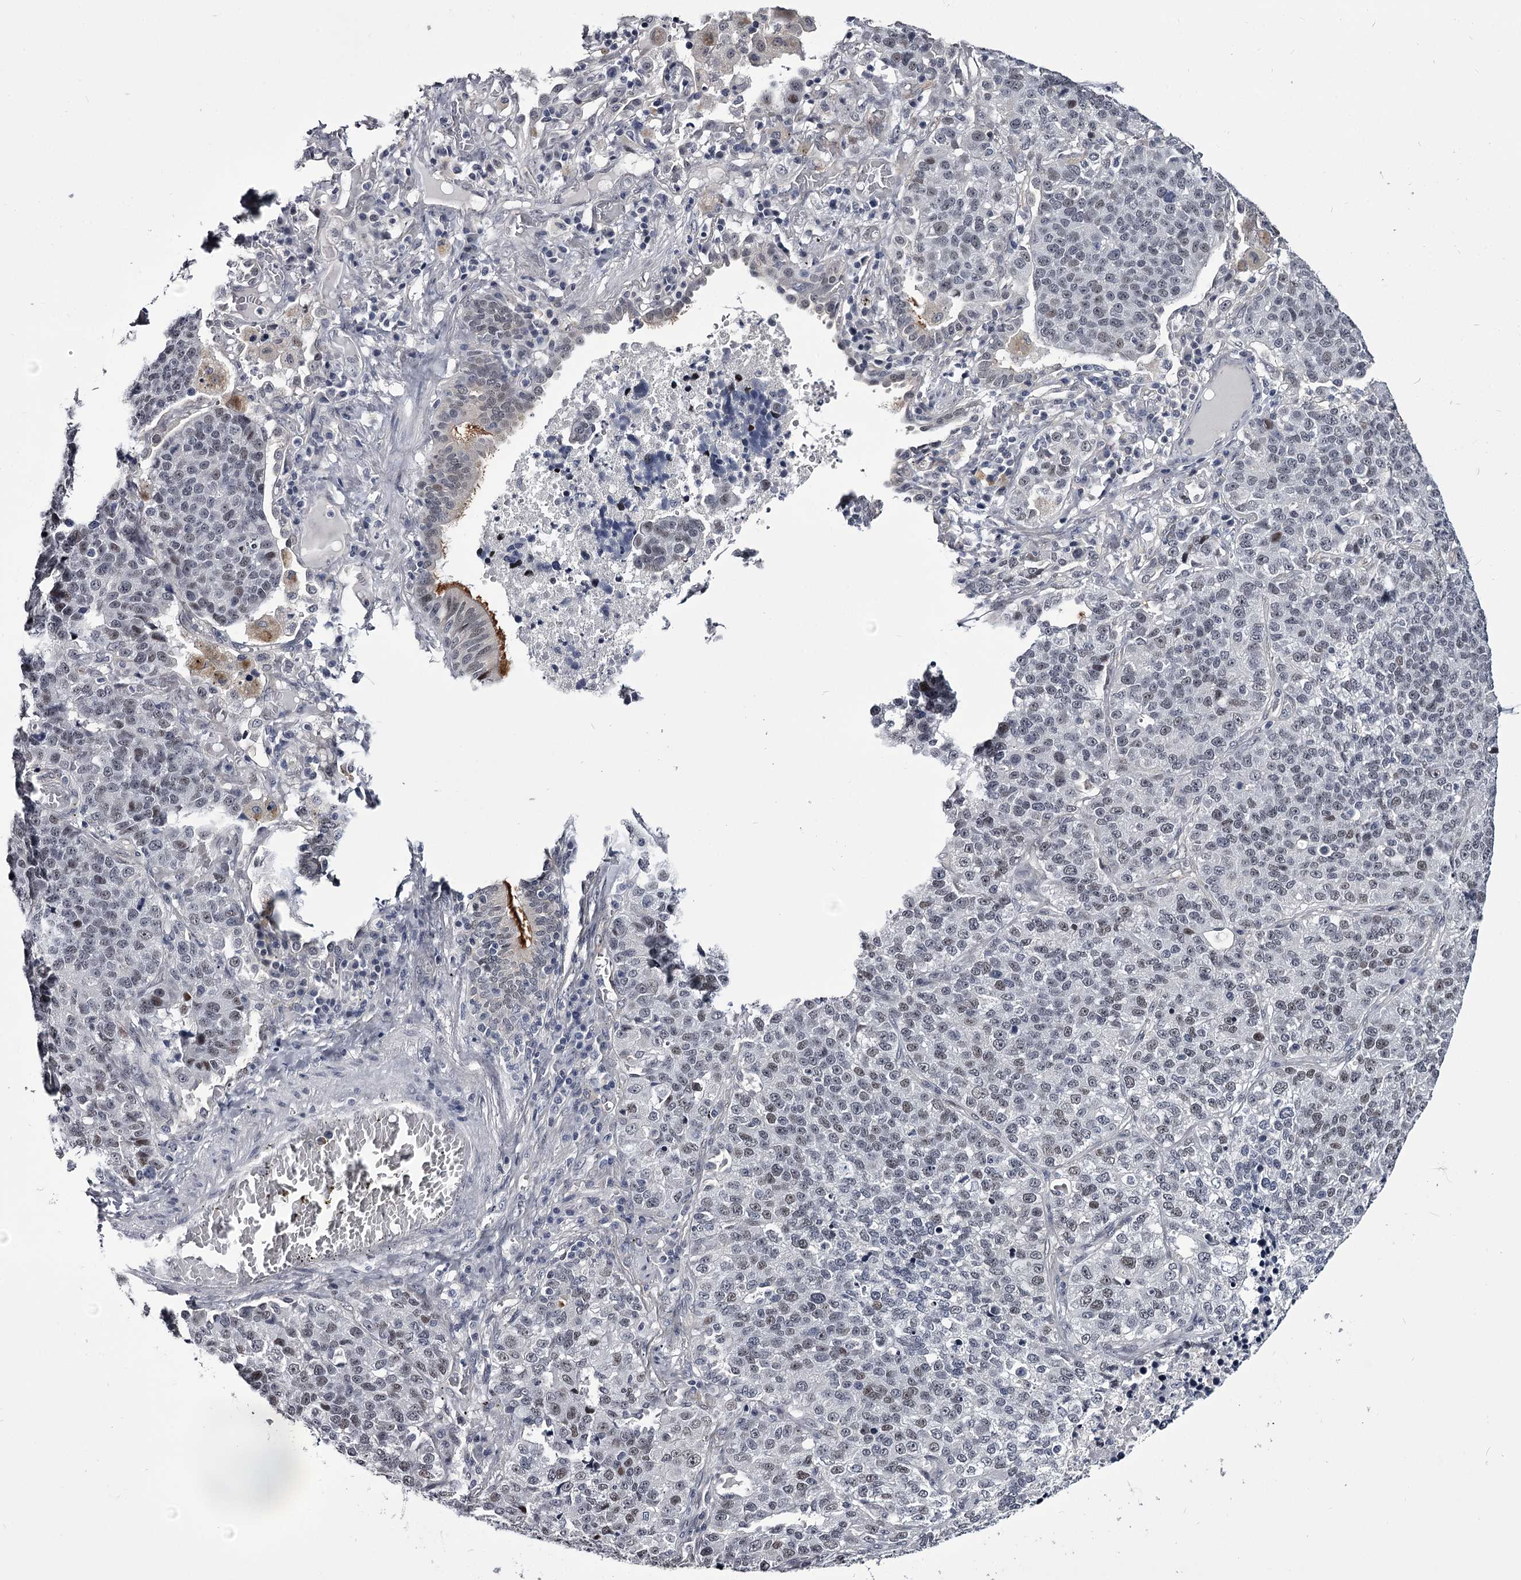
{"staining": {"intensity": "negative", "quantity": "none", "location": "none"}, "tissue": "lung cancer", "cell_type": "Tumor cells", "image_type": "cancer", "snomed": [{"axis": "morphology", "description": "Adenocarcinoma, NOS"}, {"axis": "topography", "description": "Lung"}], "caption": "Immunohistochemistry image of neoplastic tissue: lung cancer stained with DAB reveals no significant protein positivity in tumor cells.", "gene": "OVOL2", "patient": {"sex": "male", "age": 49}}